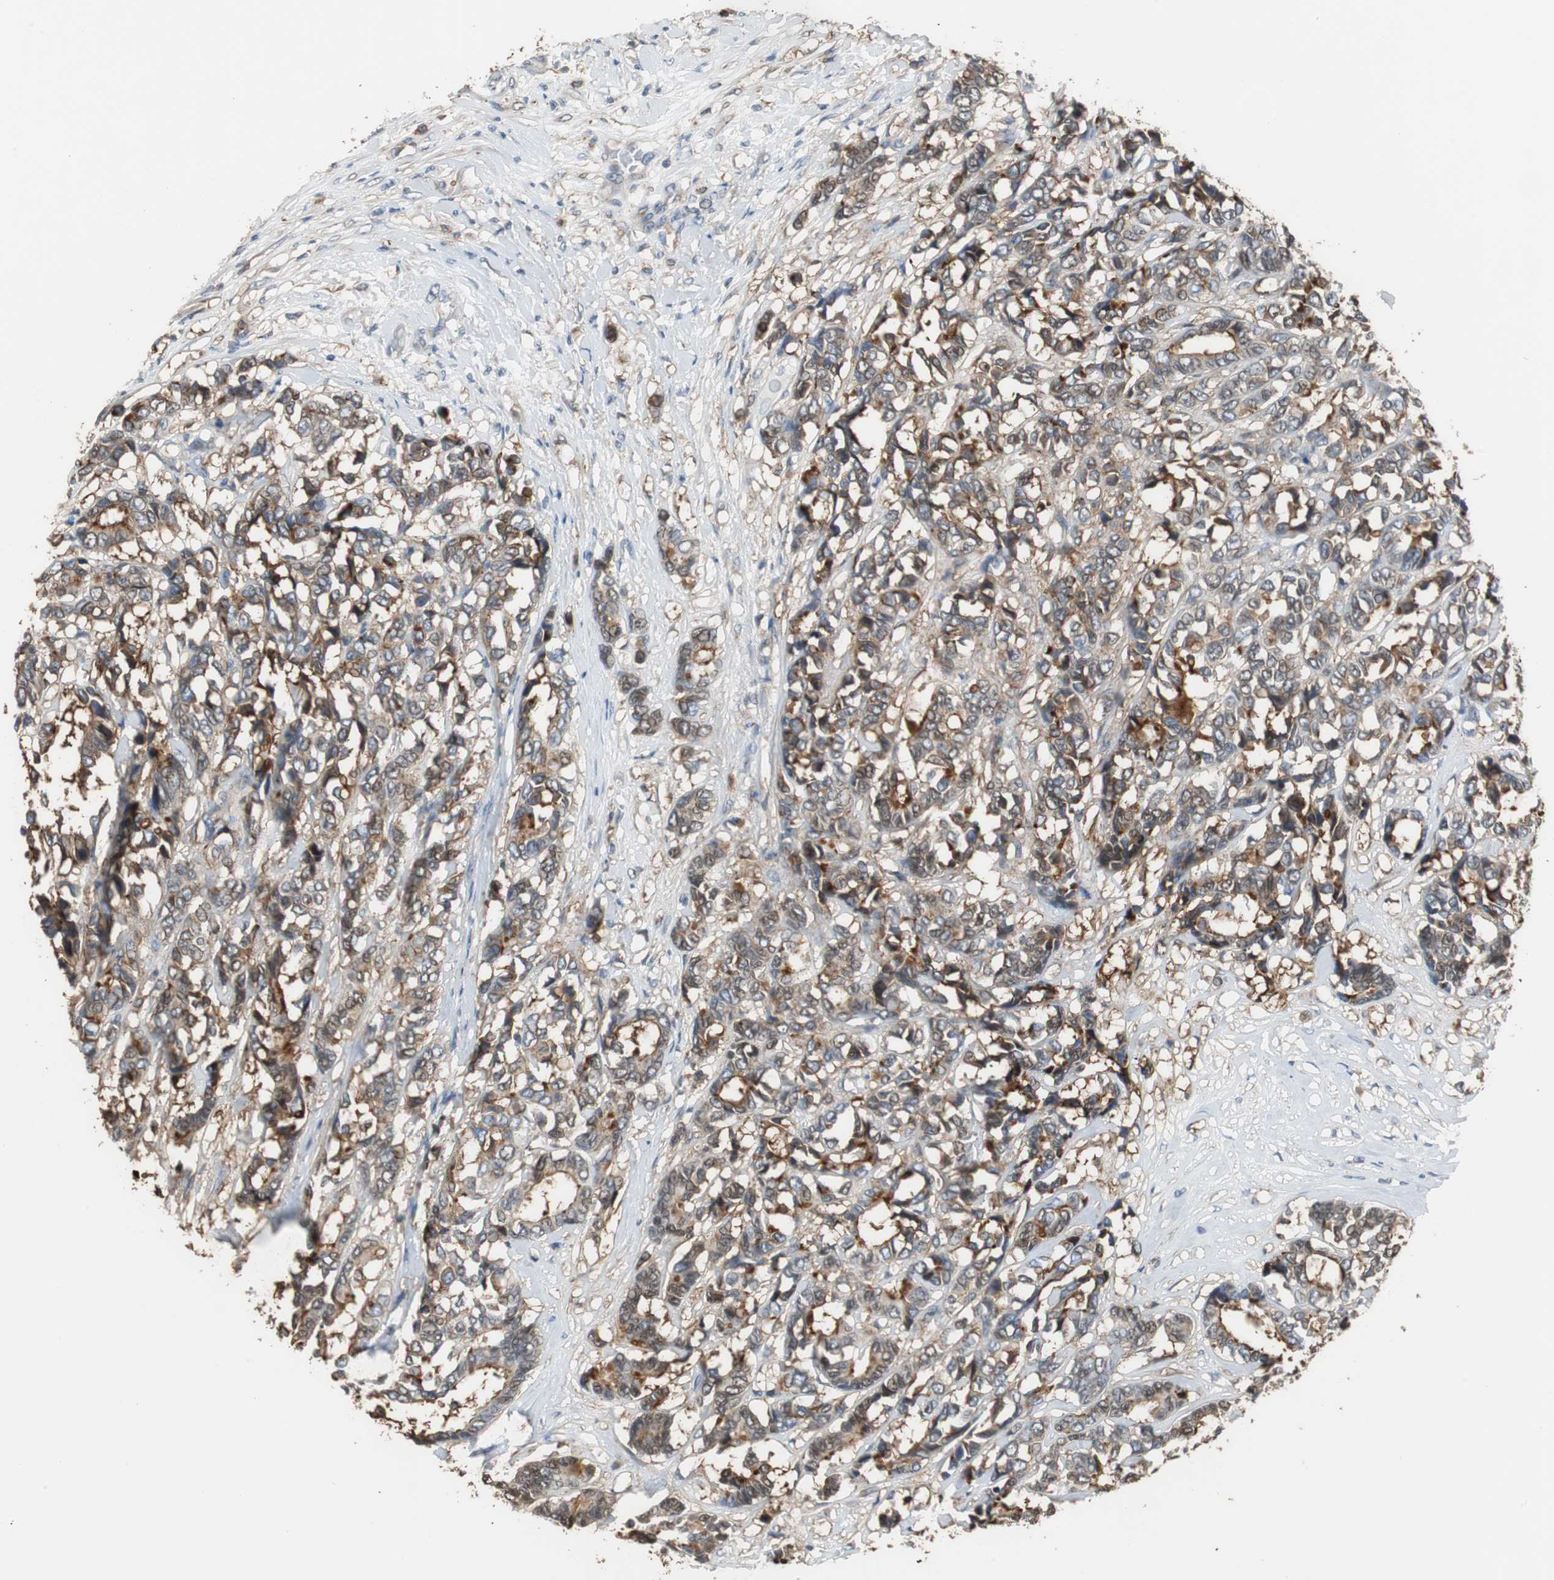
{"staining": {"intensity": "moderate", "quantity": "25%-75%", "location": "cytoplasmic/membranous"}, "tissue": "breast cancer", "cell_type": "Tumor cells", "image_type": "cancer", "snomed": [{"axis": "morphology", "description": "Duct carcinoma"}, {"axis": "topography", "description": "Breast"}], "caption": "Moderate cytoplasmic/membranous expression is present in approximately 25%-75% of tumor cells in invasive ductal carcinoma (breast).", "gene": "ANXA4", "patient": {"sex": "female", "age": 87}}